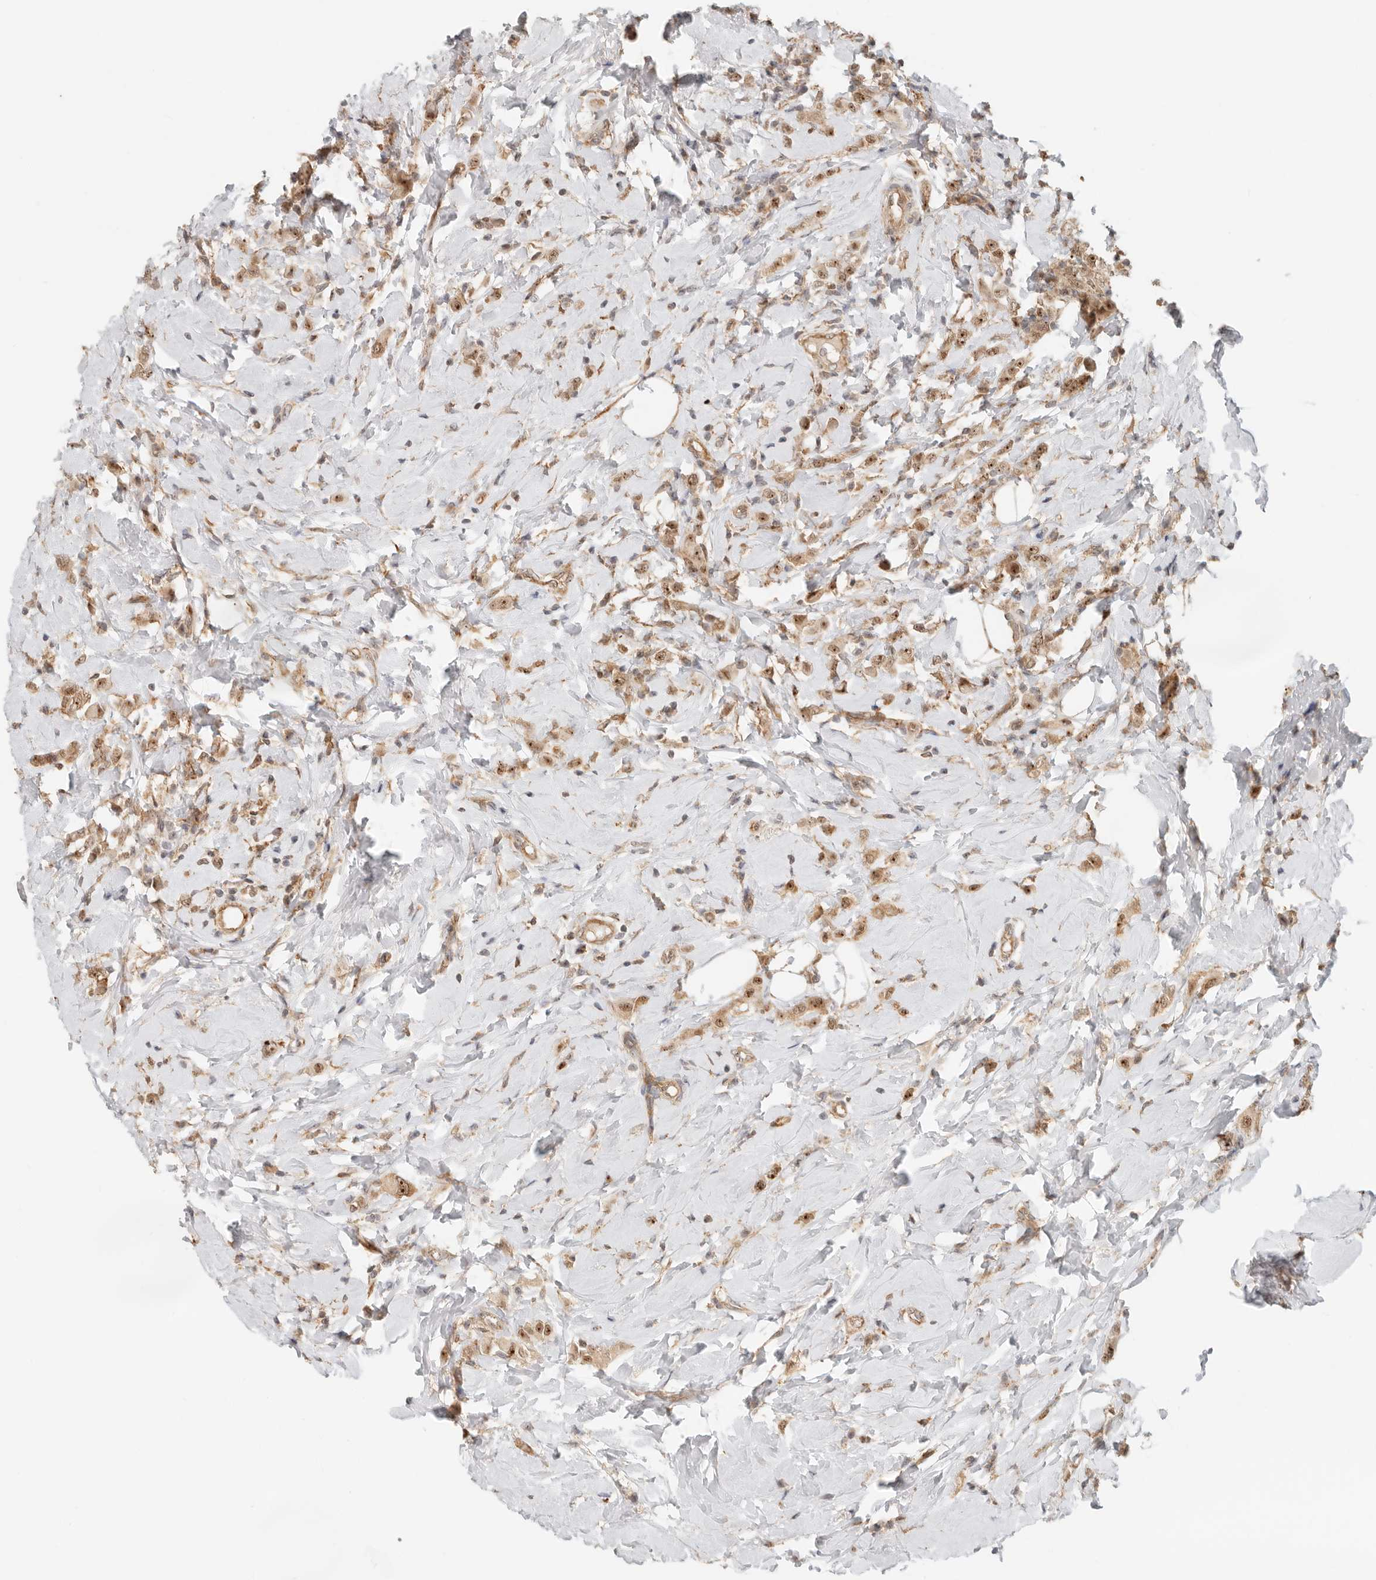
{"staining": {"intensity": "moderate", "quantity": ">75%", "location": "cytoplasmic/membranous,nuclear"}, "tissue": "breast cancer", "cell_type": "Tumor cells", "image_type": "cancer", "snomed": [{"axis": "morphology", "description": "Lobular carcinoma"}, {"axis": "topography", "description": "Breast"}], "caption": "Protein expression analysis of breast cancer shows moderate cytoplasmic/membranous and nuclear expression in approximately >75% of tumor cells. (brown staining indicates protein expression, while blue staining denotes nuclei).", "gene": "HEXD", "patient": {"sex": "female", "age": 47}}